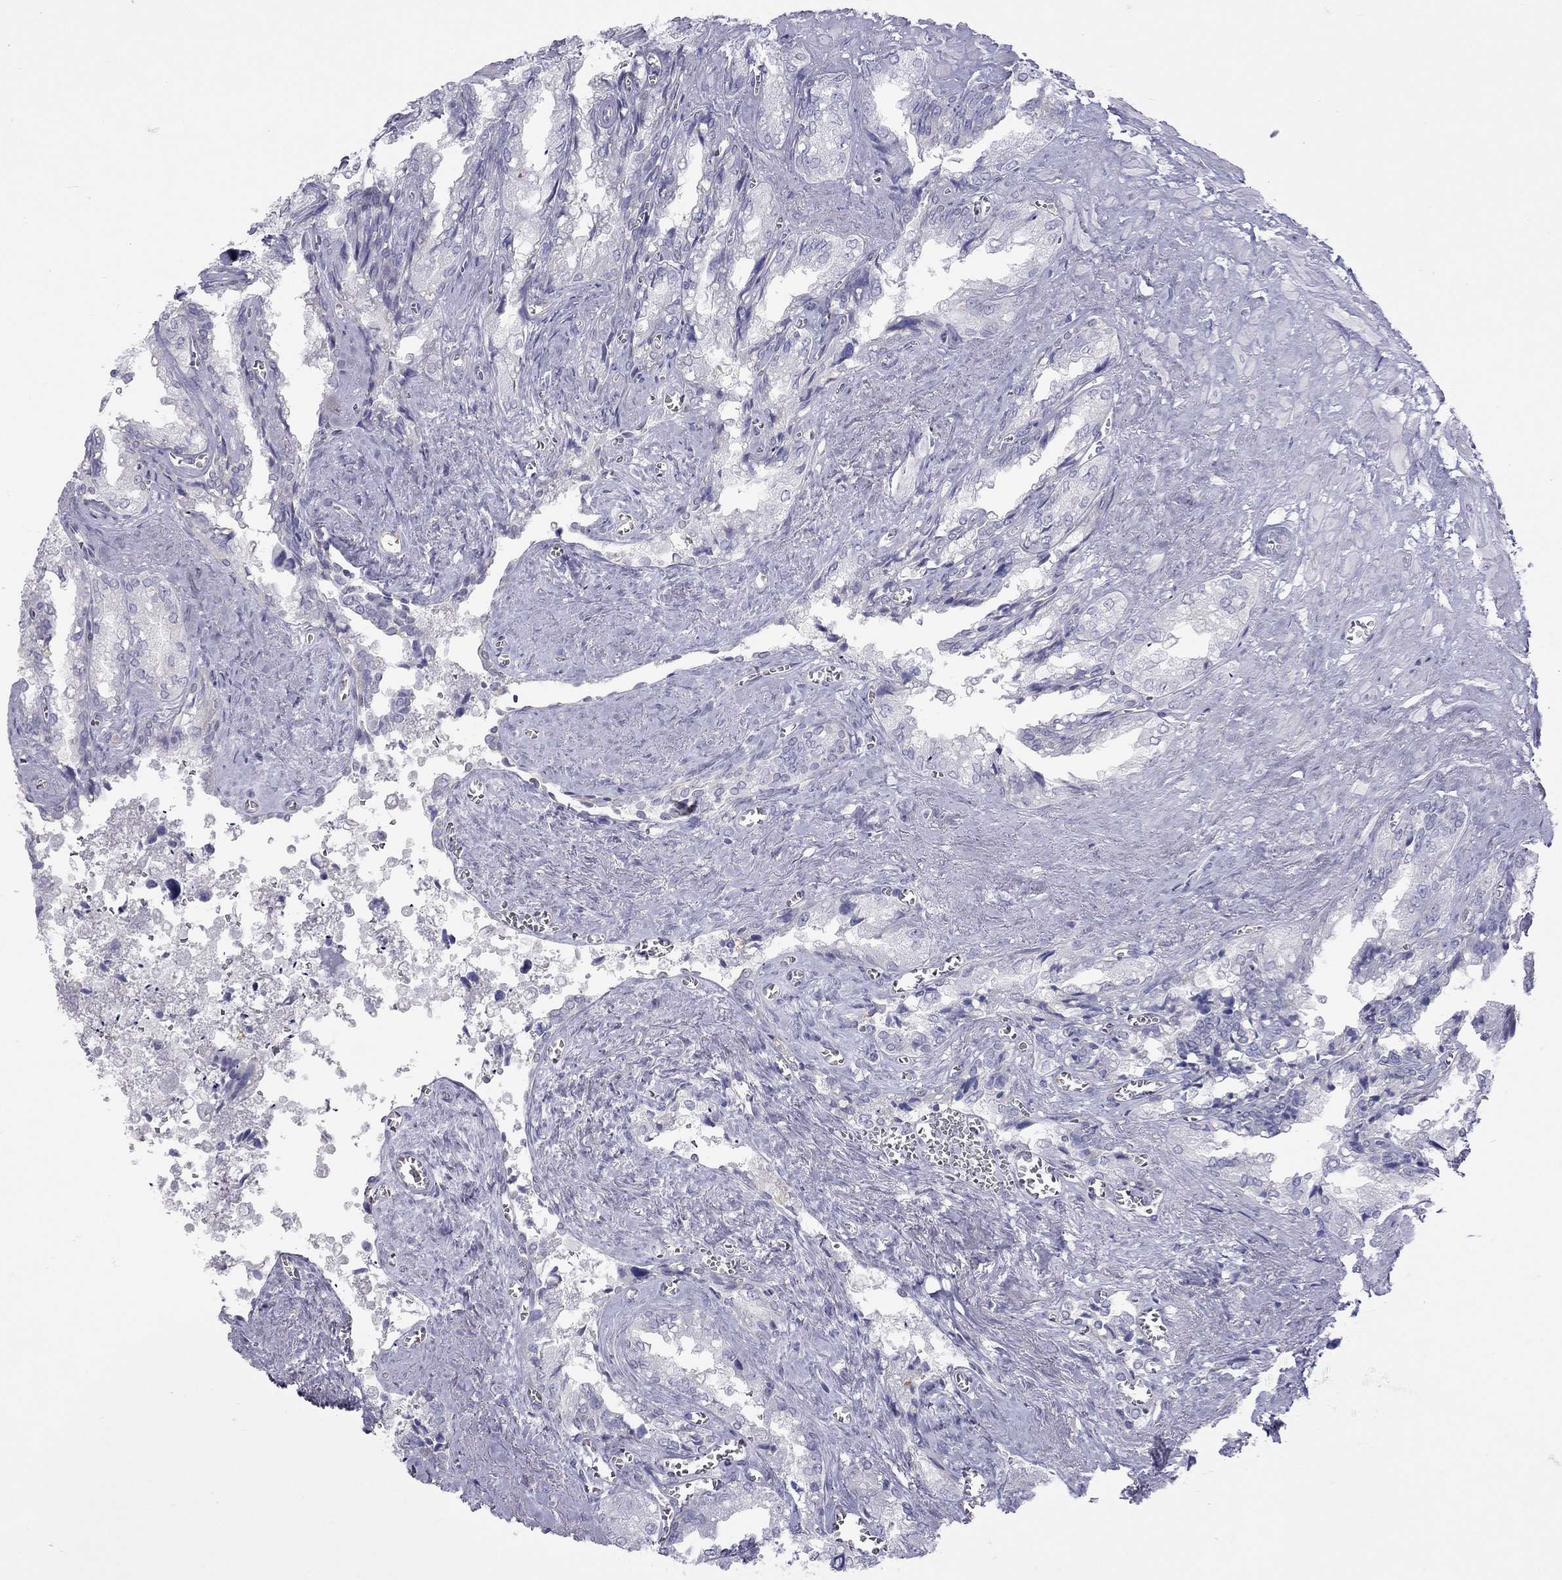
{"staining": {"intensity": "negative", "quantity": "none", "location": "none"}, "tissue": "seminal vesicle", "cell_type": "Glandular cells", "image_type": "normal", "snomed": [{"axis": "morphology", "description": "Normal tissue, NOS"}, {"axis": "topography", "description": "Seminal veicle"}], "caption": "Micrograph shows no significant protein expression in glandular cells of benign seminal vesicle.", "gene": "TDRD6", "patient": {"sex": "male", "age": 67}}